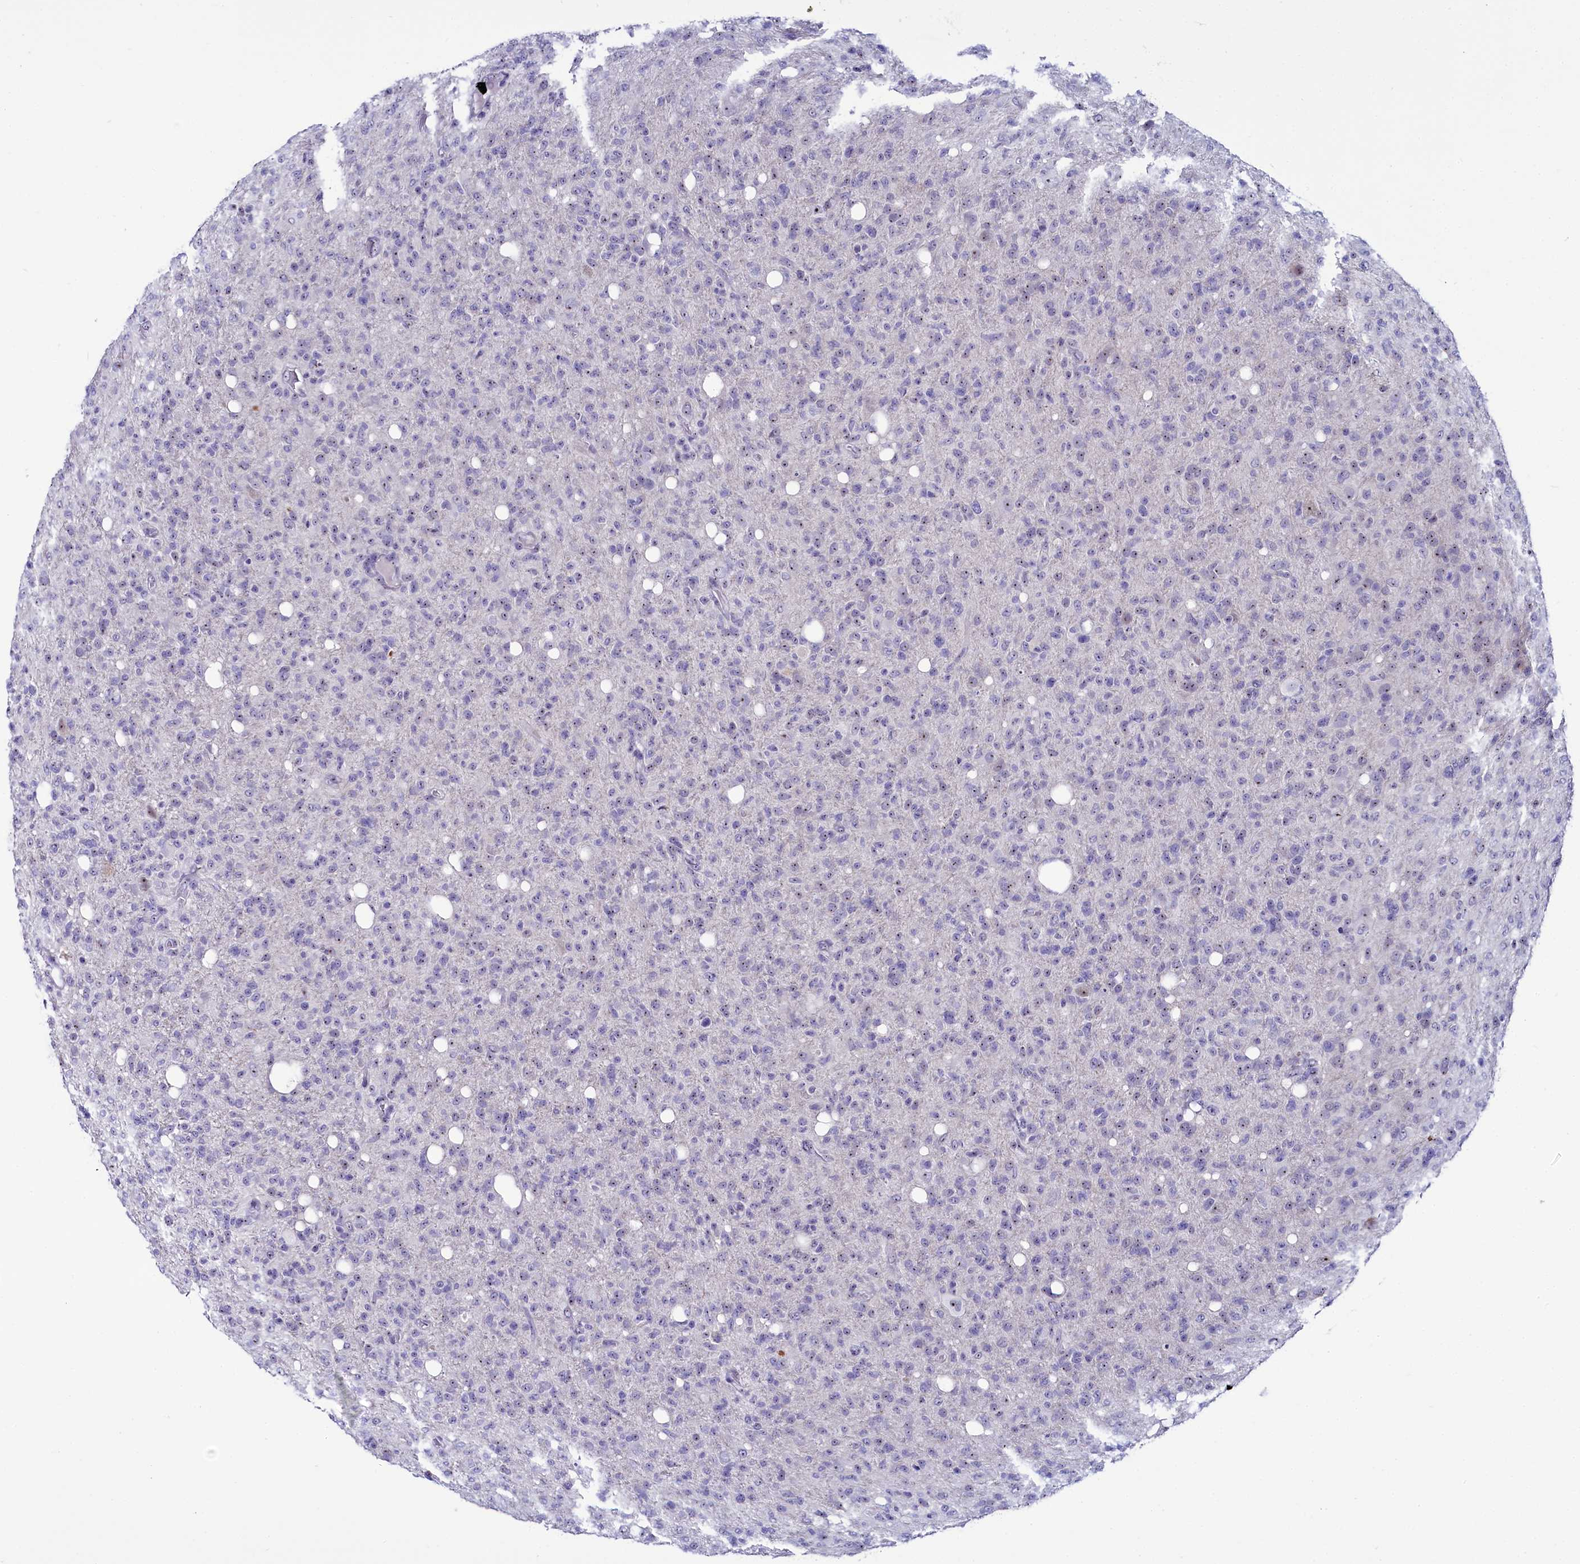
{"staining": {"intensity": "negative", "quantity": "none", "location": "none"}, "tissue": "glioma", "cell_type": "Tumor cells", "image_type": "cancer", "snomed": [{"axis": "morphology", "description": "Glioma, malignant, High grade"}, {"axis": "topography", "description": "Brain"}], "caption": "Glioma was stained to show a protein in brown. There is no significant expression in tumor cells.", "gene": "TCOF1", "patient": {"sex": "female", "age": 57}}